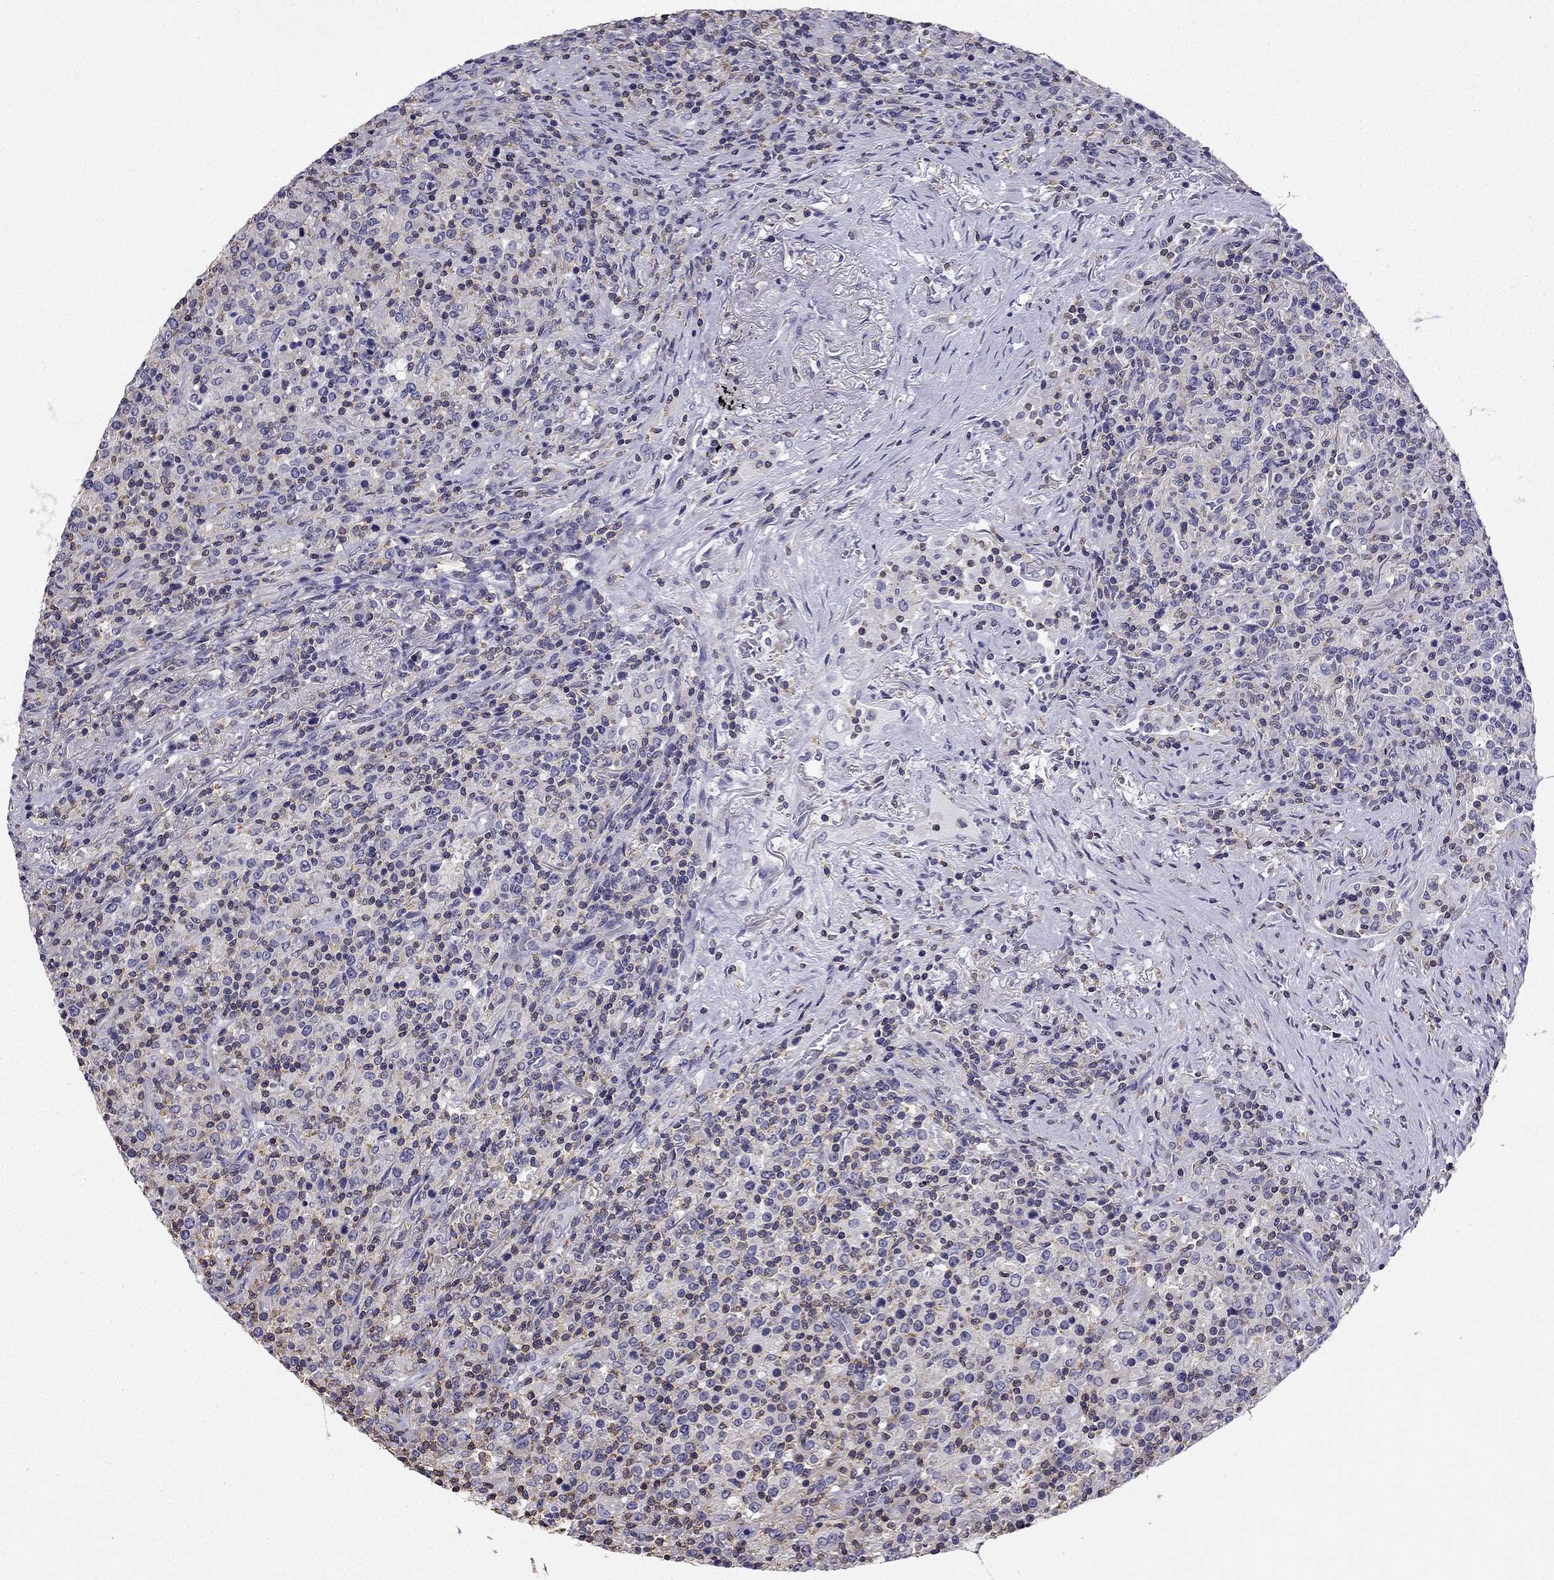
{"staining": {"intensity": "negative", "quantity": "none", "location": "none"}, "tissue": "lymphoma", "cell_type": "Tumor cells", "image_type": "cancer", "snomed": [{"axis": "morphology", "description": "Malignant lymphoma, non-Hodgkin's type, High grade"}, {"axis": "topography", "description": "Lung"}], "caption": "This is a micrograph of immunohistochemistry staining of high-grade malignant lymphoma, non-Hodgkin's type, which shows no staining in tumor cells.", "gene": "CCK", "patient": {"sex": "male", "age": 79}}